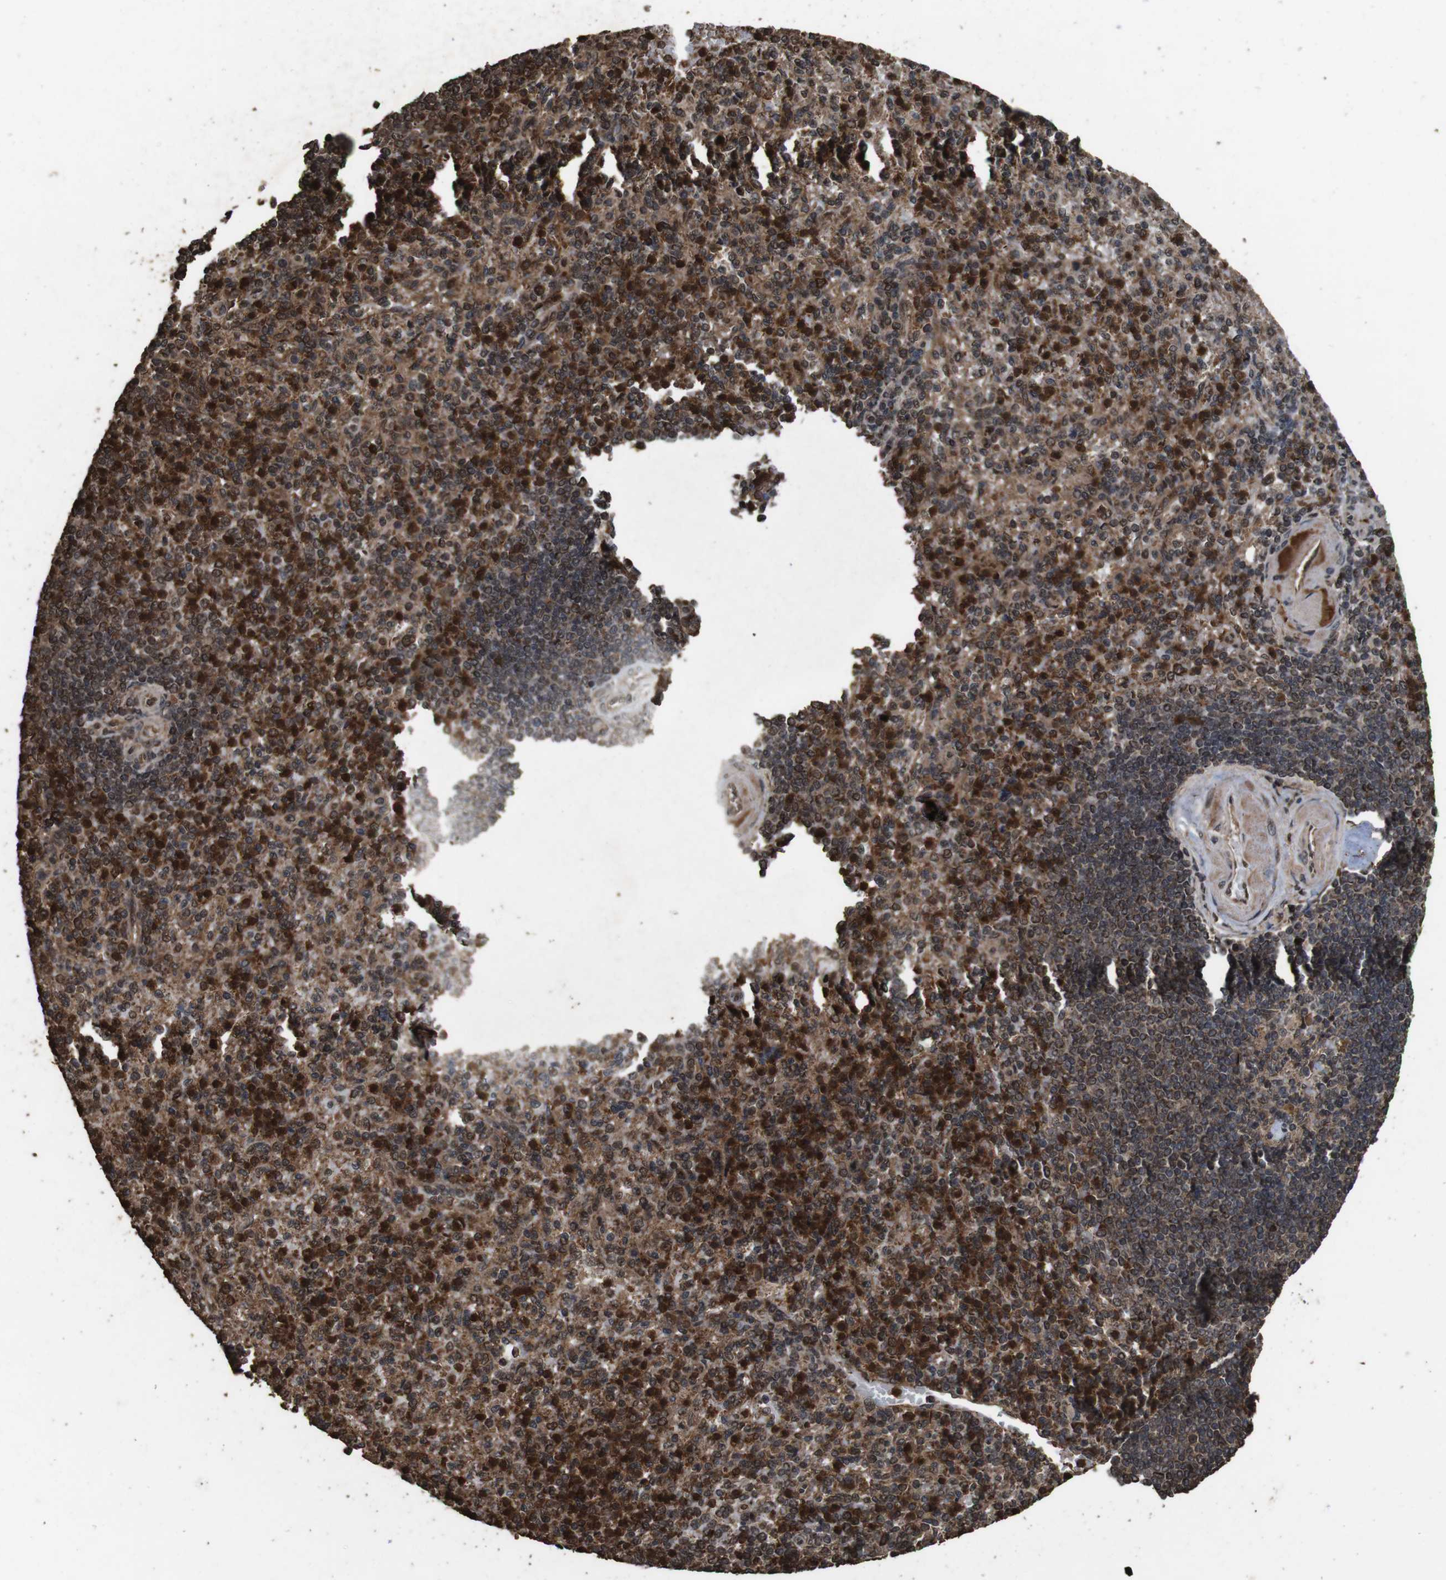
{"staining": {"intensity": "strong", "quantity": ">75%", "location": "nuclear"}, "tissue": "spleen", "cell_type": "Cells in red pulp", "image_type": "normal", "snomed": [{"axis": "morphology", "description": "Normal tissue, NOS"}, {"axis": "topography", "description": "Spleen"}], "caption": "Immunohistochemical staining of normal spleen displays strong nuclear protein positivity in approximately >75% of cells in red pulp. The staining was performed using DAB, with brown indicating positive protein expression. Nuclei are stained blue with hematoxylin.", "gene": "RRAS2", "patient": {"sex": "female", "age": 74}}